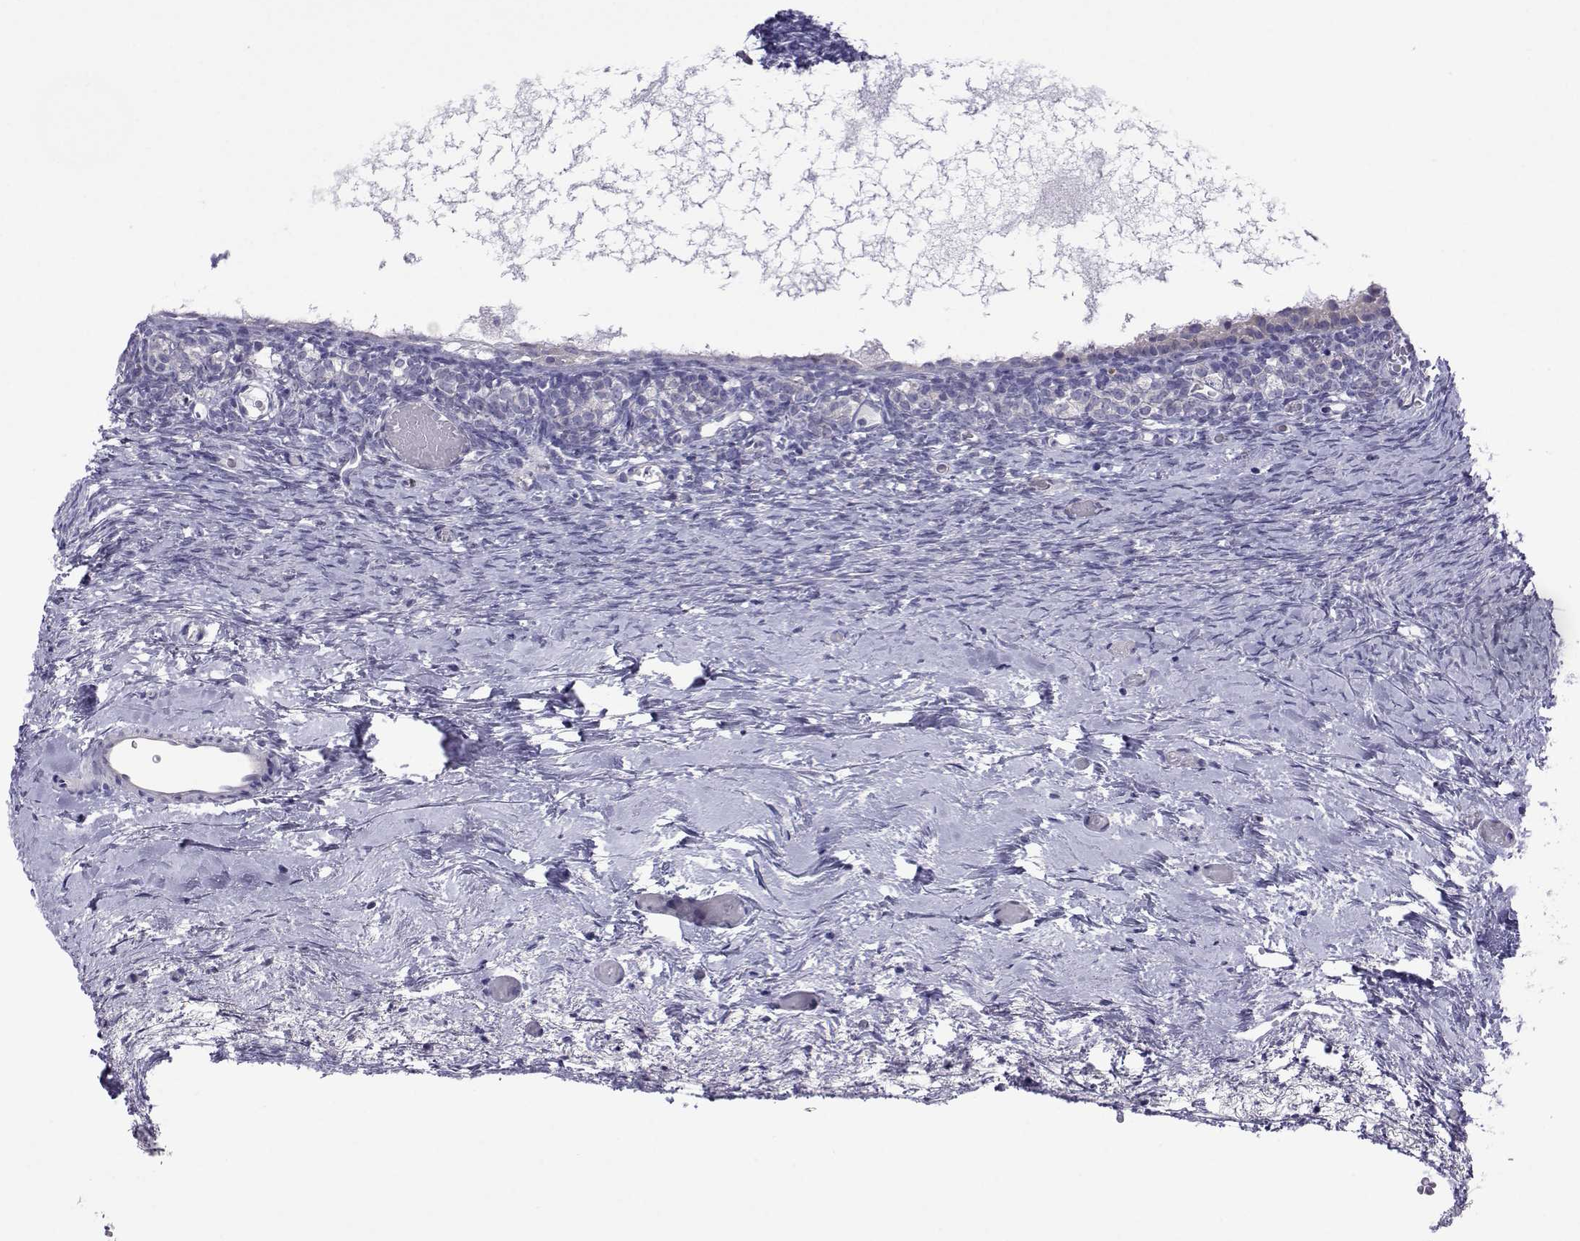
{"staining": {"intensity": "negative", "quantity": "none", "location": "none"}, "tissue": "ovary", "cell_type": "Ovarian stroma cells", "image_type": "normal", "snomed": [{"axis": "morphology", "description": "Normal tissue, NOS"}, {"axis": "topography", "description": "Ovary"}], "caption": "Immunohistochemistry (IHC) of benign human ovary demonstrates no positivity in ovarian stroma cells.", "gene": "COL22A1", "patient": {"sex": "female", "age": 39}}